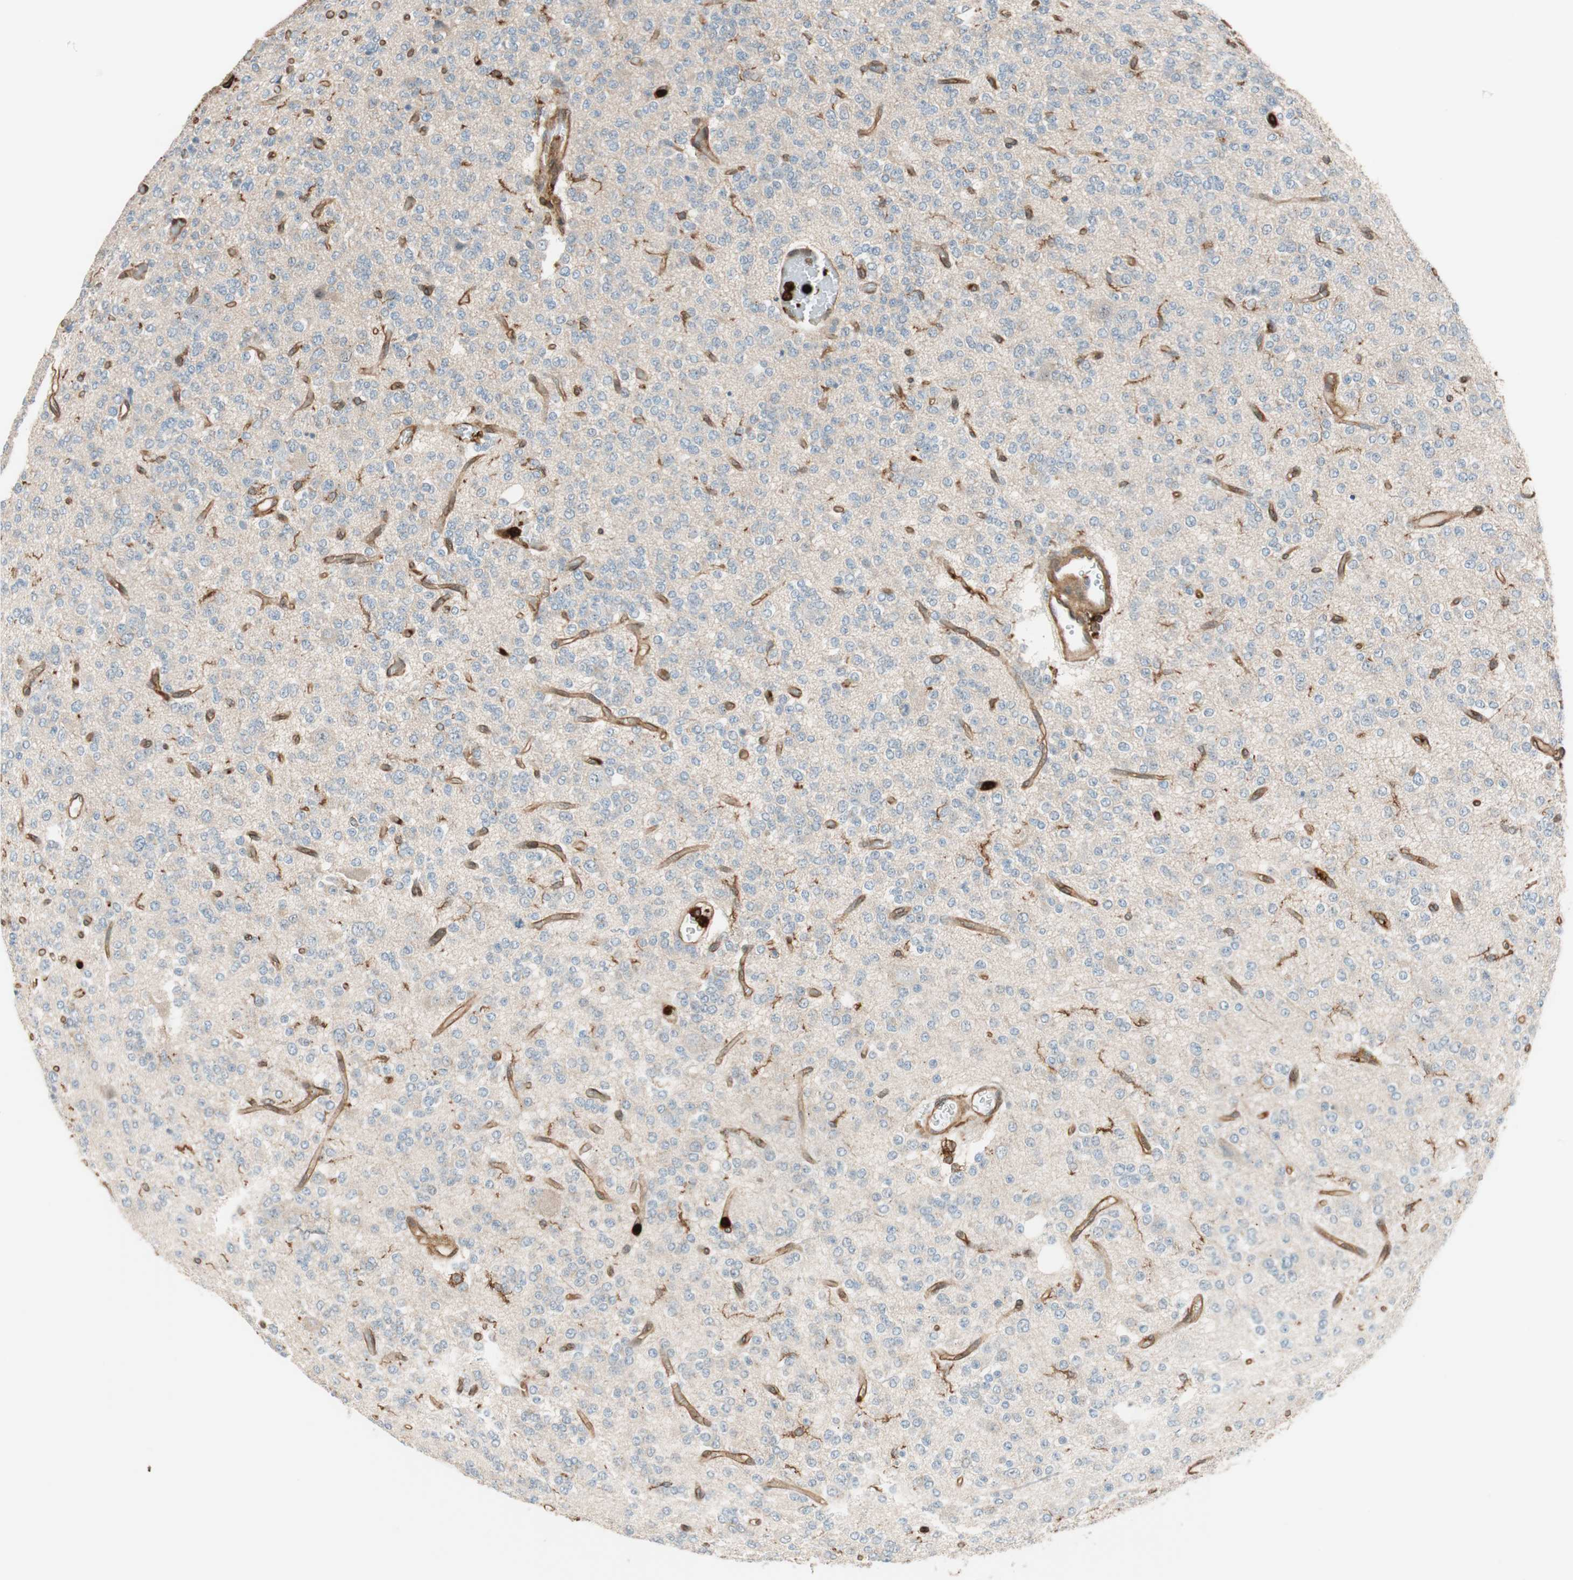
{"staining": {"intensity": "weak", "quantity": ">75%", "location": "cytoplasmic/membranous"}, "tissue": "glioma", "cell_type": "Tumor cells", "image_type": "cancer", "snomed": [{"axis": "morphology", "description": "Glioma, malignant, Low grade"}, {"axis": "topography", "description": "Brain"}], "caption": "A brown stain shows weak cytoplasmic/membranous staining of a protein in human low-grade glioma (malignant) tumor cells. Using DAB (3,3'-diaminobenzidine) (brown) and hematoxylin (blue) stains, captured at high magnification using brightfield microscopy.", "gene": "VASP", "patient": {"sex": "male", "age": 38}}